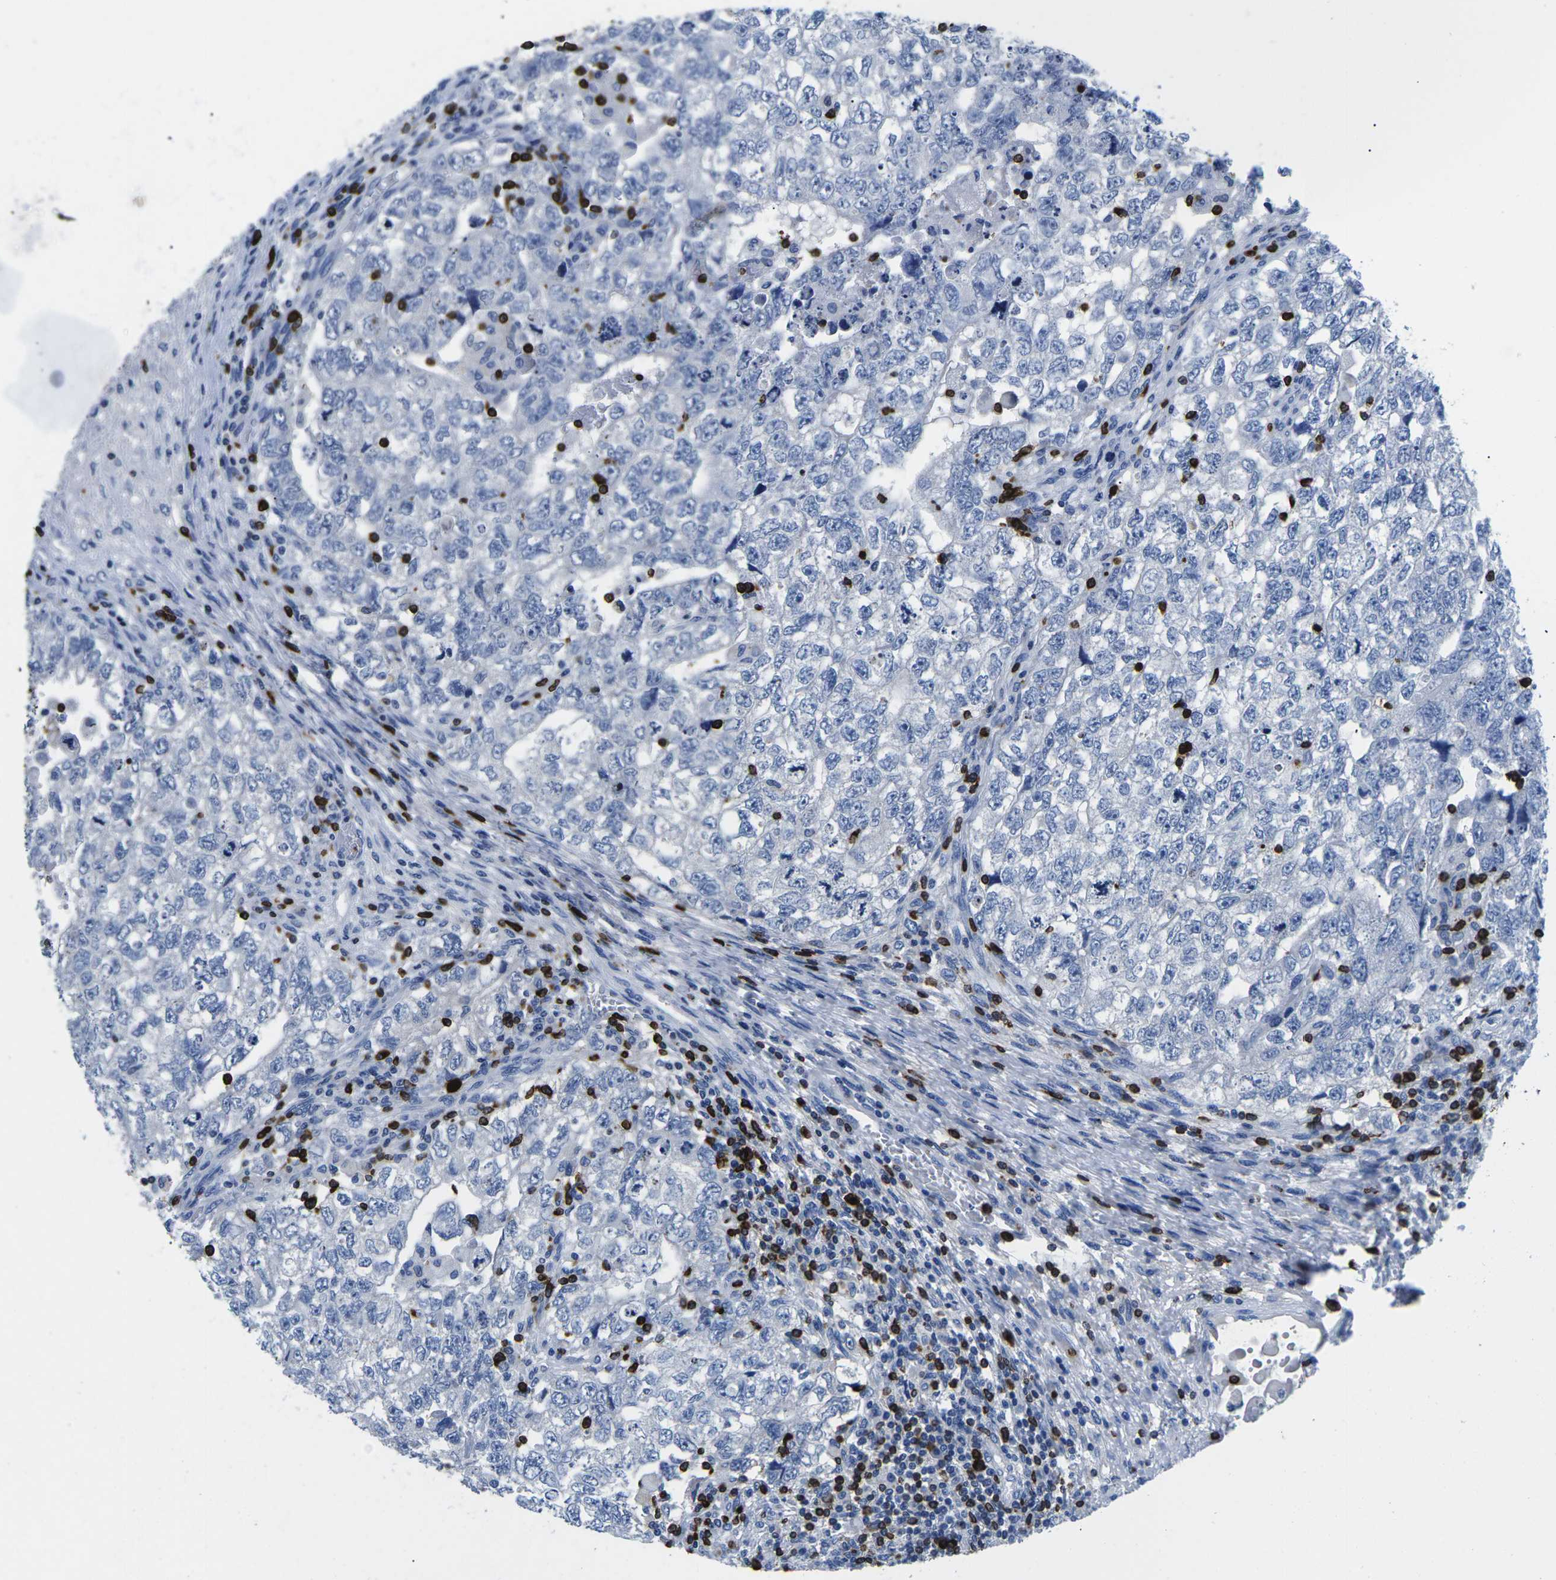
{"staining": {"intensity": "negative", "quantity": "none", "location": "none"}, "tissue": "testis cancer", "cell_type": "Tumor cells", "image_type": "cancer", "snomed": [{"axis": "morphology", "description": "Carcinoma, Embryonal, NOS"}, {"axis": "topography", "description": "Testis"}], "caption": "An image of human testis cancer is negative for staining in tumor cells. (DAB immunohistochemistry (IHC) visualized using brightfield microscopy, high magnification).", "gene": "CTSW", "patient": {"sex": "male", "age": 36}}